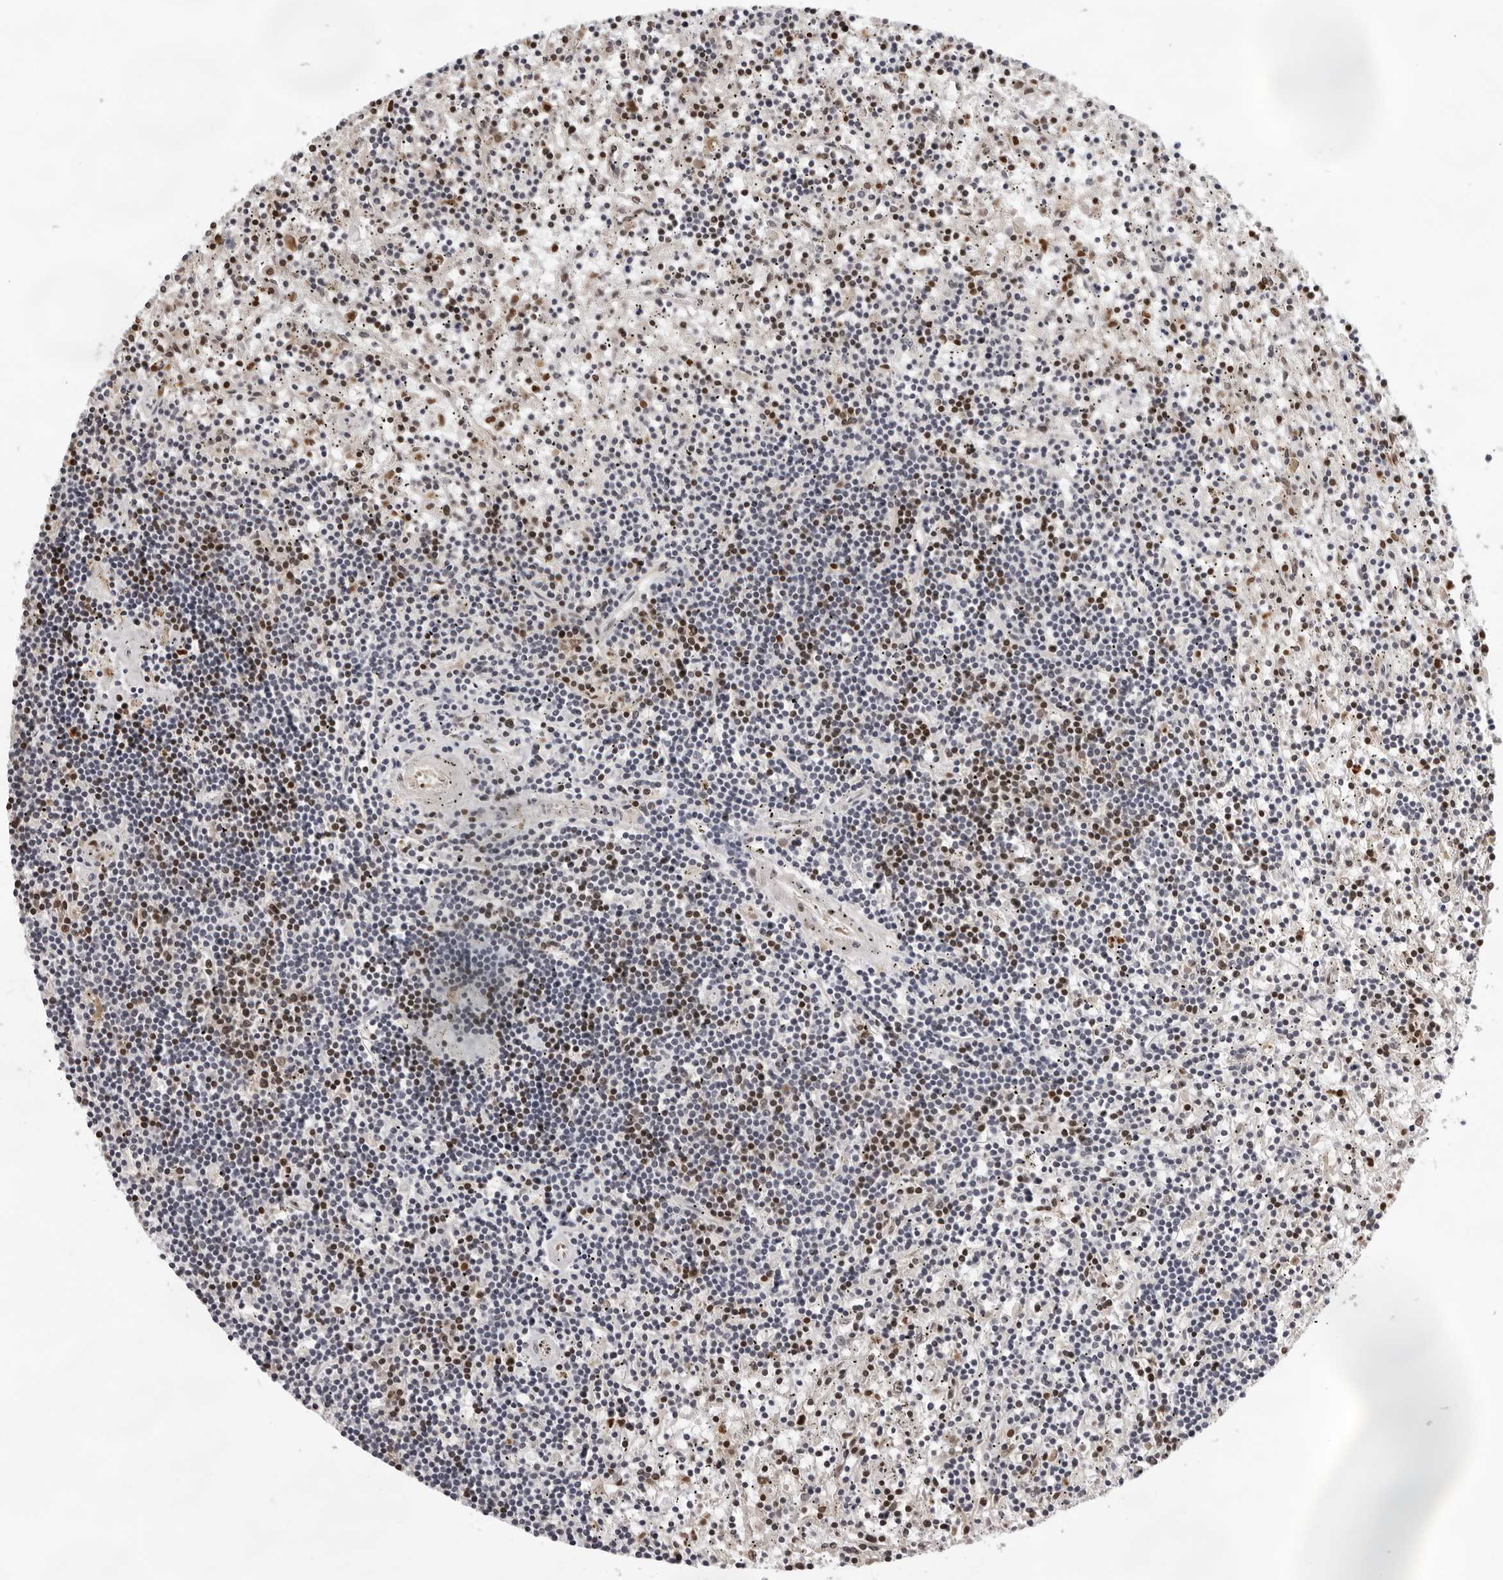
{"staining": {"intensity": "moderate", "quantity": "25%-75%", "location": "nuclear"}, "tissue": "lymphoma", "cell_type": "Tumor cells", "image_type": "cancer", "snomed": [{"axis": "morphology", "description": "Malignant lymphoma, non-Hodgkin's type, Low grade"}, {"axis": "topography", "description": "Spleen"}], "caption": "Immunohistochemistry staining of lymphoma, which demonstrates medium levels of moderate nuclear staining in approximately 25%-75% of tumor cells indicating moderate nuclear protein positivity. The staining was performed using DAB (3,3'-diaminobenzidine) (brown) for protein detection and nuclei were counterstained in hematoxylin (blue).", "gene": "USP1", "patient": {"sex": "male", "age": 76}}